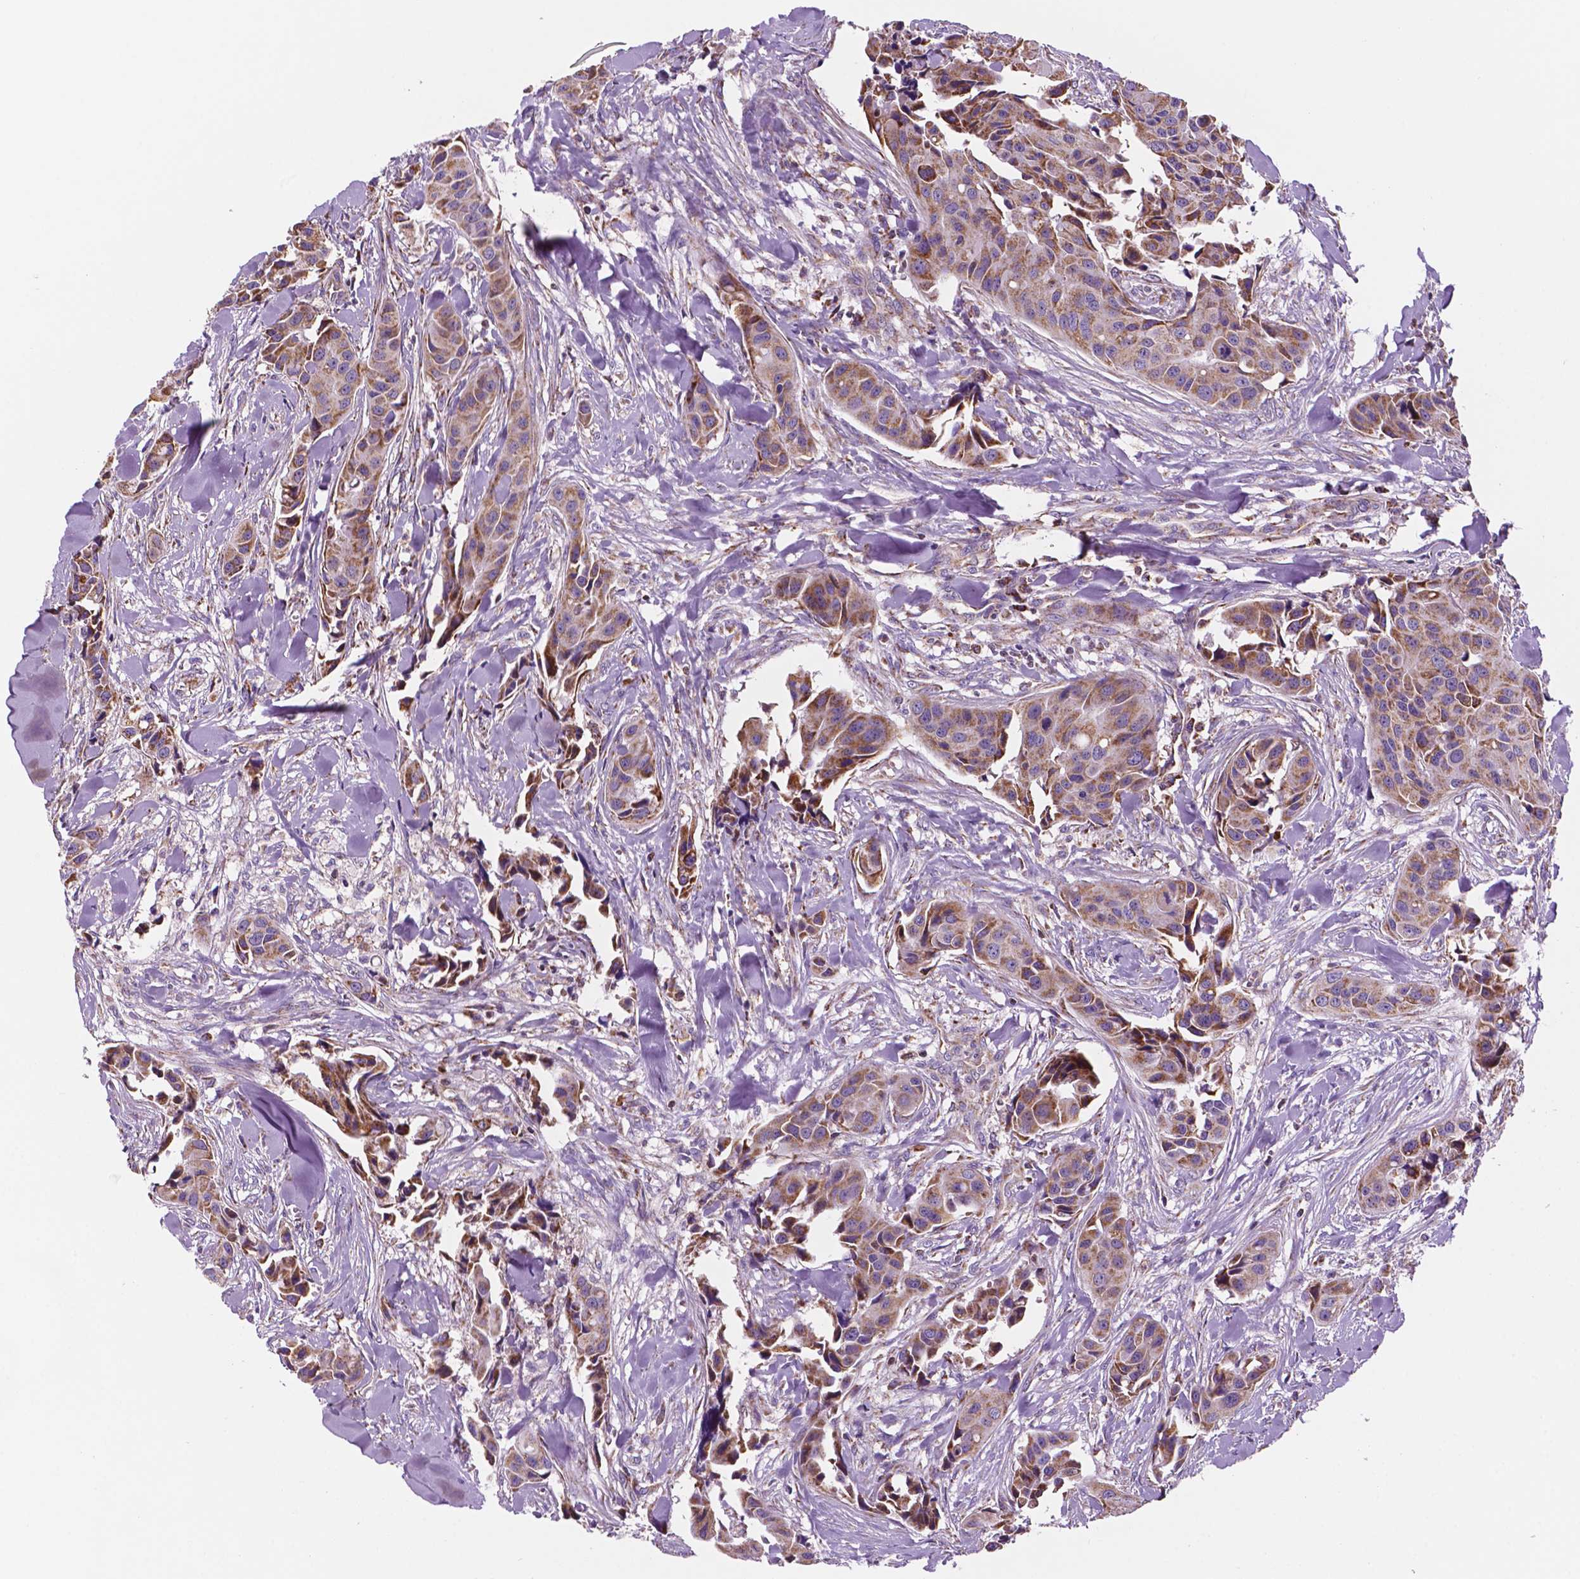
{"staining": {"intensity": "moderate", "quantity": ">75%", "location": "cytoplasmic/membranous"}, "tissue": "head and neck cancer", "cell_type": "Tumor cells", "image_type": "cancer", "snomed": [{"axis": "morphology", "description": "Adenocarcinoma, NOS"}, {"axis": "topography", "description": "Head-Neck"}], "caption": "This micrograph reveals IHC staining of head and neck cancer (adenocarcinoma), with medium moderate cytoplasmic/membranous expression in about >75% of tumor cells.", "gene": "GEMIN4", "patient": {"sex": "male", "age": 76}}